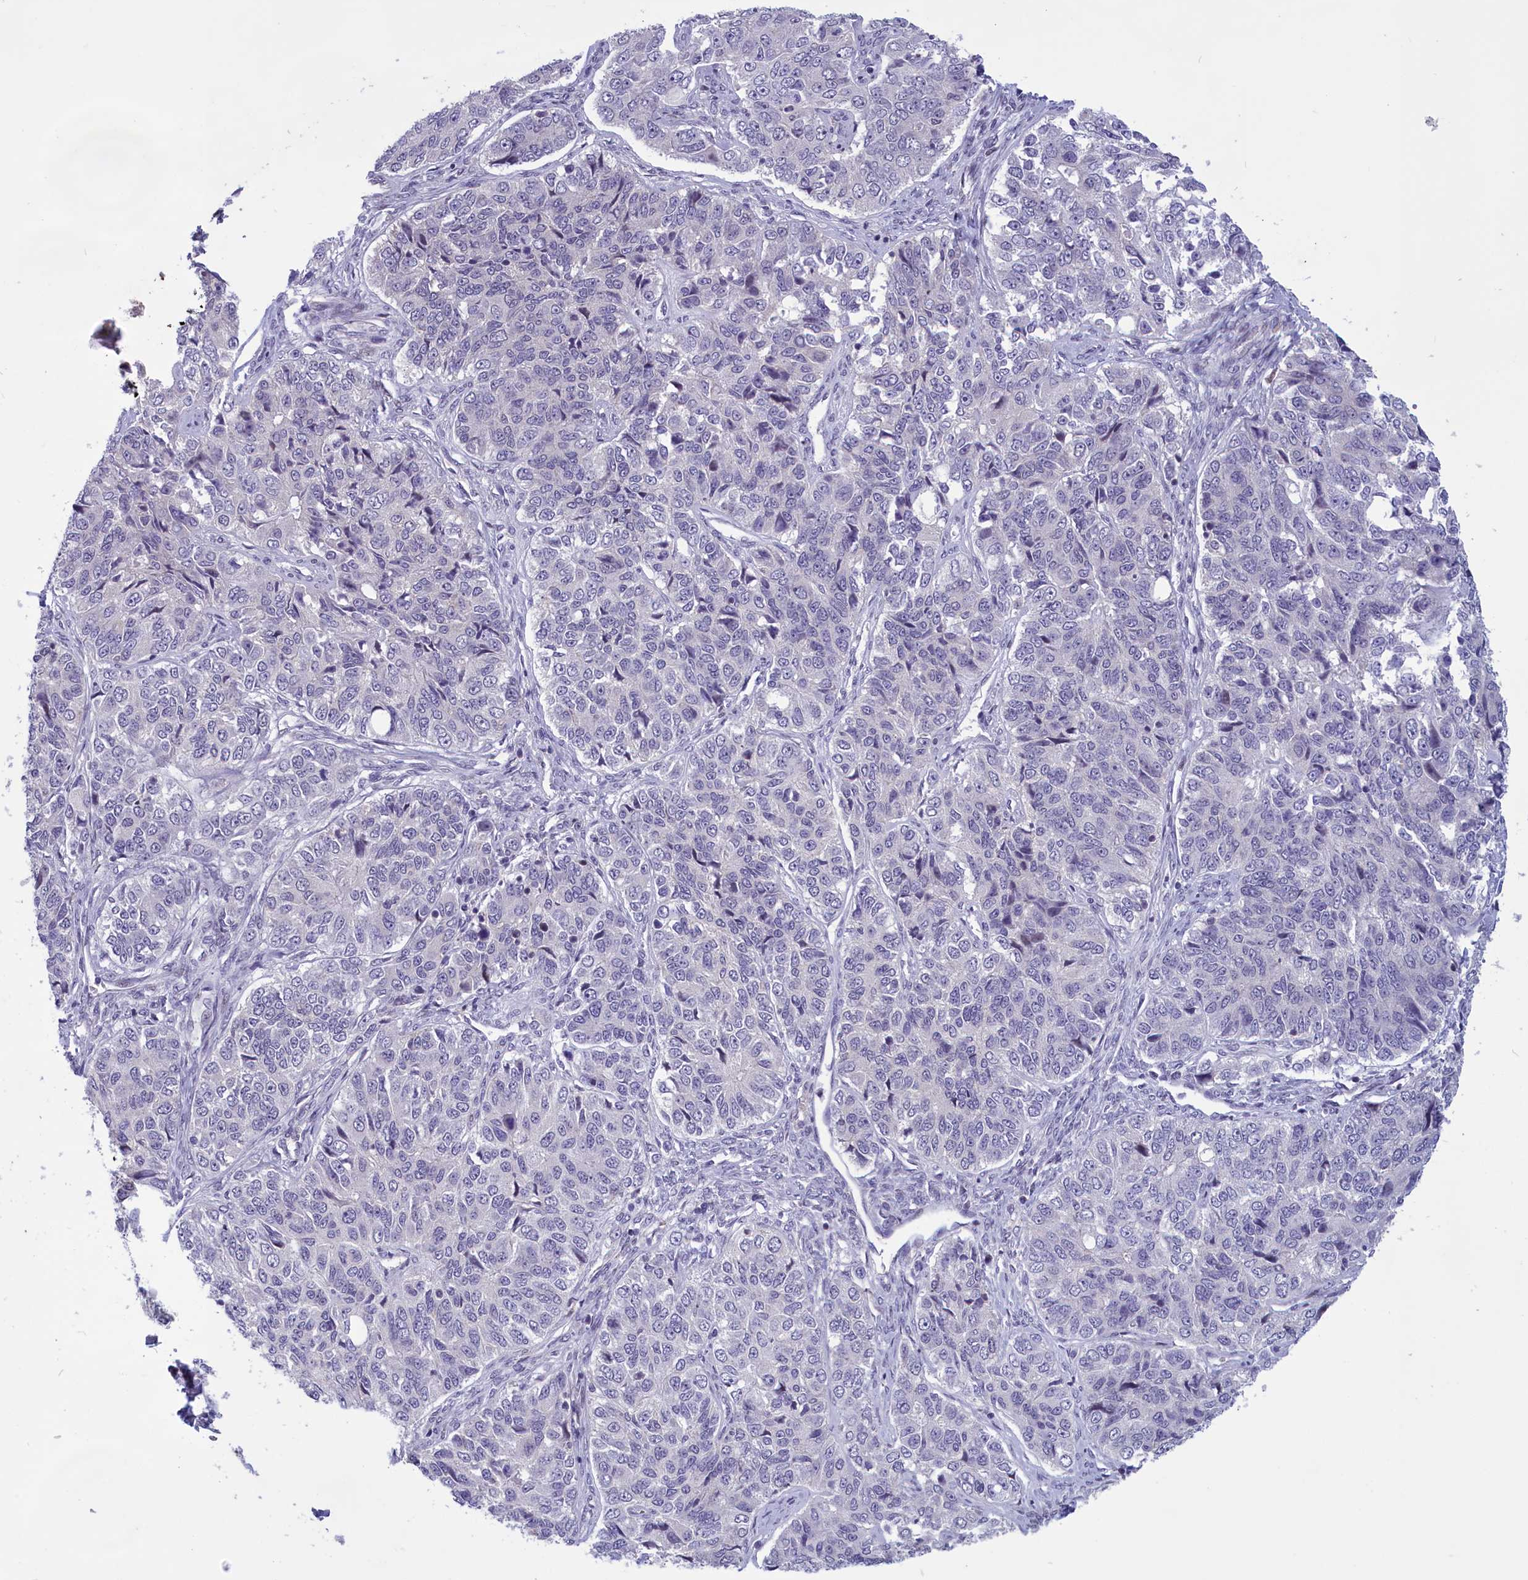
{"staining": {"intensity": "negative", "quantity": "none", "location": "none"}, "tissue": "ovarian cancer", "cell_type": "Tumor cells", "image_type": "cancer", "snomed": [{"axis": "morphology", "description": "Carcinoma, endometroid"}, {"axis": "topography", "description": "Ovary"}], "caption": "Tumor cells show no significant protein staining in ovarian cancer (endometroid carcinoma).", "gene": "CORO2A", "patient": {"sex": "female", "age": 51}}